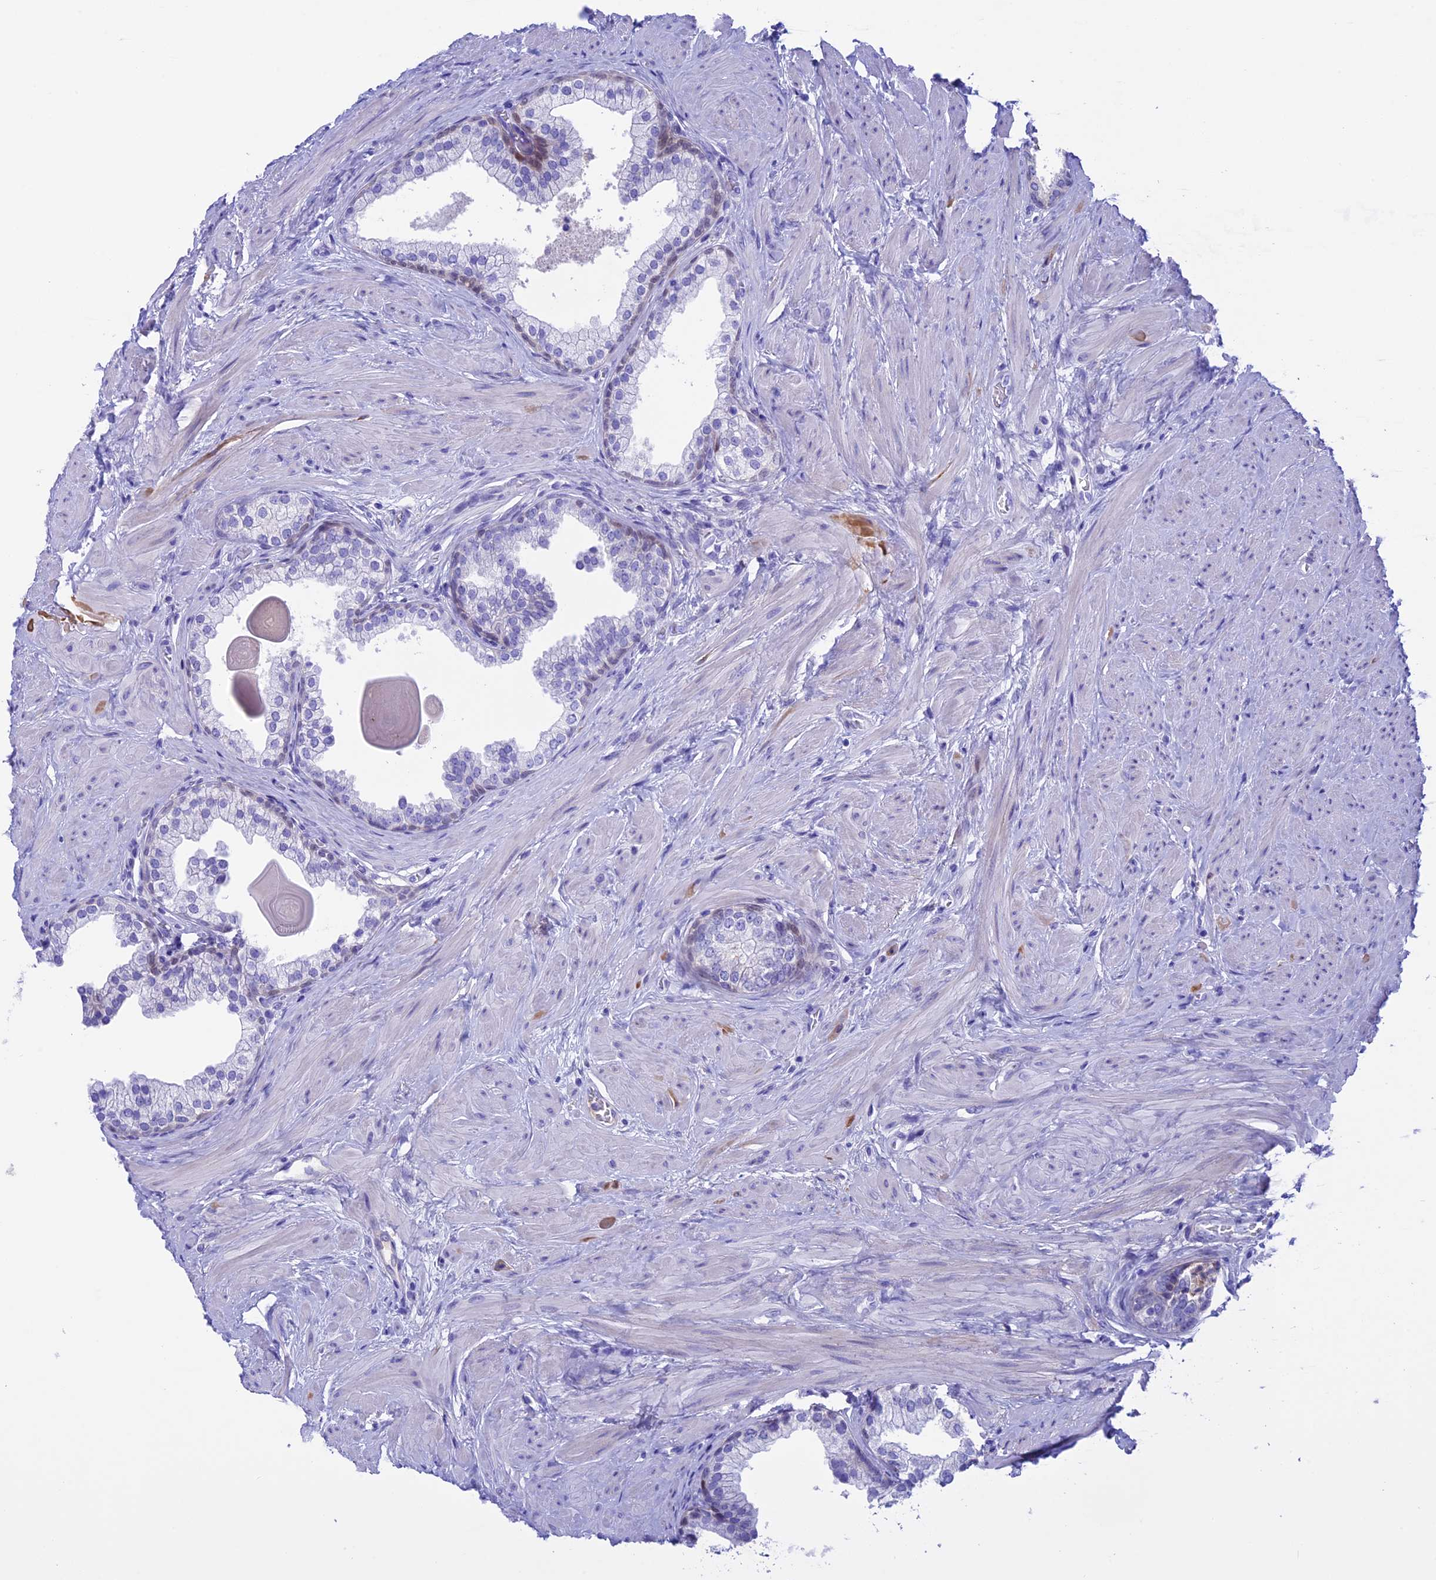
{"staining": {"intensity": "weak", "quantity": "<25%", "location": "cytoplasmic/membranous,nuclear"}, "tissue": "prostate", "cell_type": "Glandular cells", "image_type": "normal", "snomed": [{"axis": "morphology", "description": "Normal tissue, NOS"}, {"axis": "topography", "description": "Prostate"}], "caption": "High power microscopy photomicrograph of an immunohistochemistry histopathology image of normal prostate, revealing no significant expression in glandular cells. (Brightfield microscopy of DAB (3,3'-diaminobenzidine) IHC at high magnification).", "gene": "IGSF6", "patient": {"sex": "male", "age": 48}}